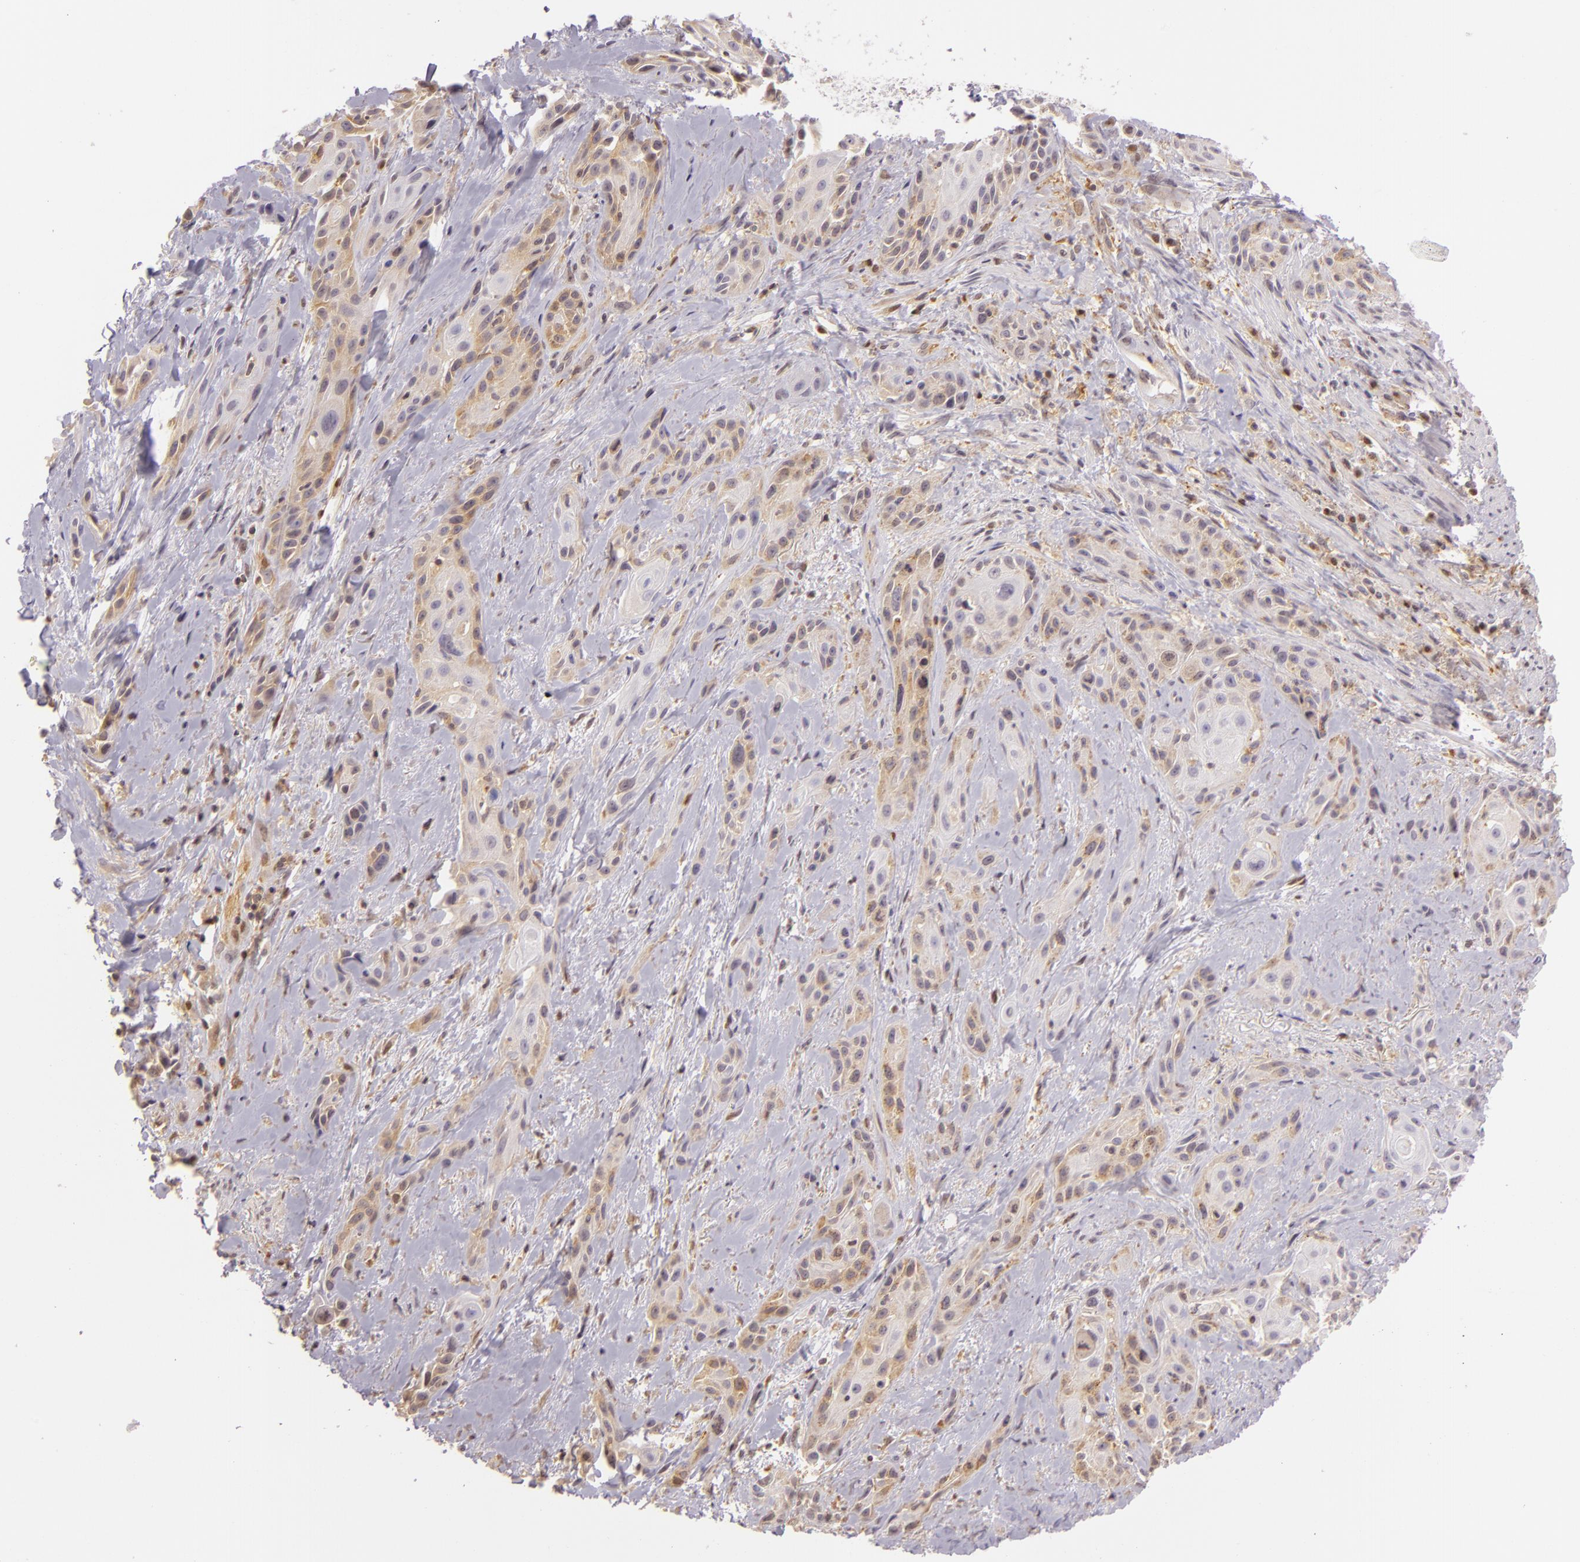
{"staining": {"intensity": "weak", "quantity": "<25%", "location": "cytoplasmic/membranous"}, "tissue": "skin cancer", "cell_type": "Tumor cells", "image_type": "cancer", "snomed": [{"axis": "morphology", "description": "Squamous cell carcinoma, NOS"}, {"axis": "topography", "description": "Skin"}, {"axis": "topography", "description": "Anal"}], "caption": "IHC image of neoplastic tissue: human skin cancer stained with DAB demonstrates no significant protein expression in tumor cells.", "gene": "IMPDH1", "patient": {"sex": "male", "age": 64}}